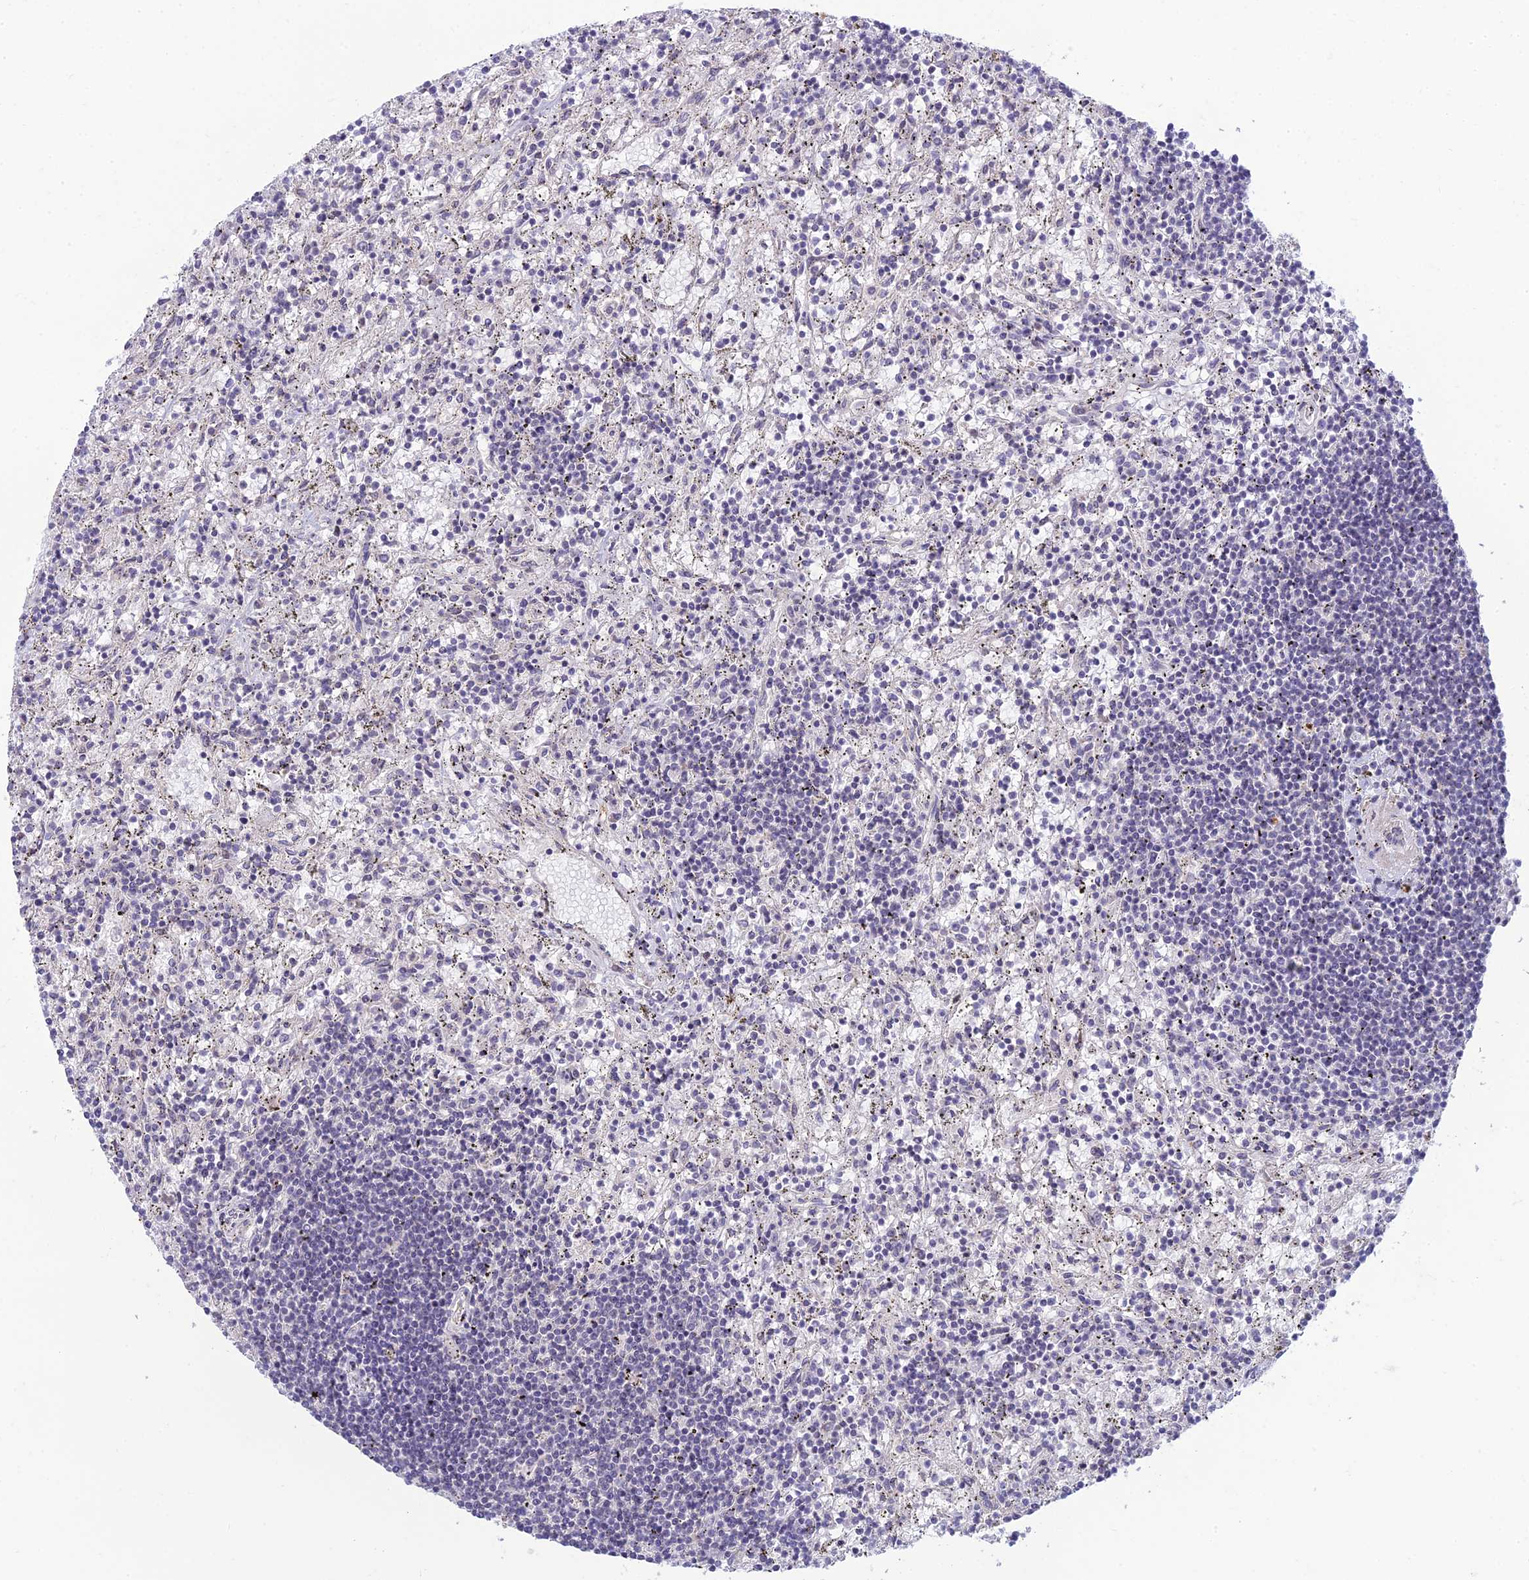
{"staining": {"intensity": "negative", "quantity": "none", "location": "none"}, "tissue": "lymphoma", "cell_type": "Tumor cells", "image_type": "cancer", "snomed": [{"axis": "morphology", "description": "Malignant lymphoma, non-Hodgkin's type, Low grade"}, {"axis": "topography", "description": "Spleen"}], "caption": "A high-resolution micrograph shows immunohistochemistry staining of lymphoma, which exhibits no significant positivity in tumor cells.", "gene": "DTX2", "patient": {"sex": "male", "age": 76}}